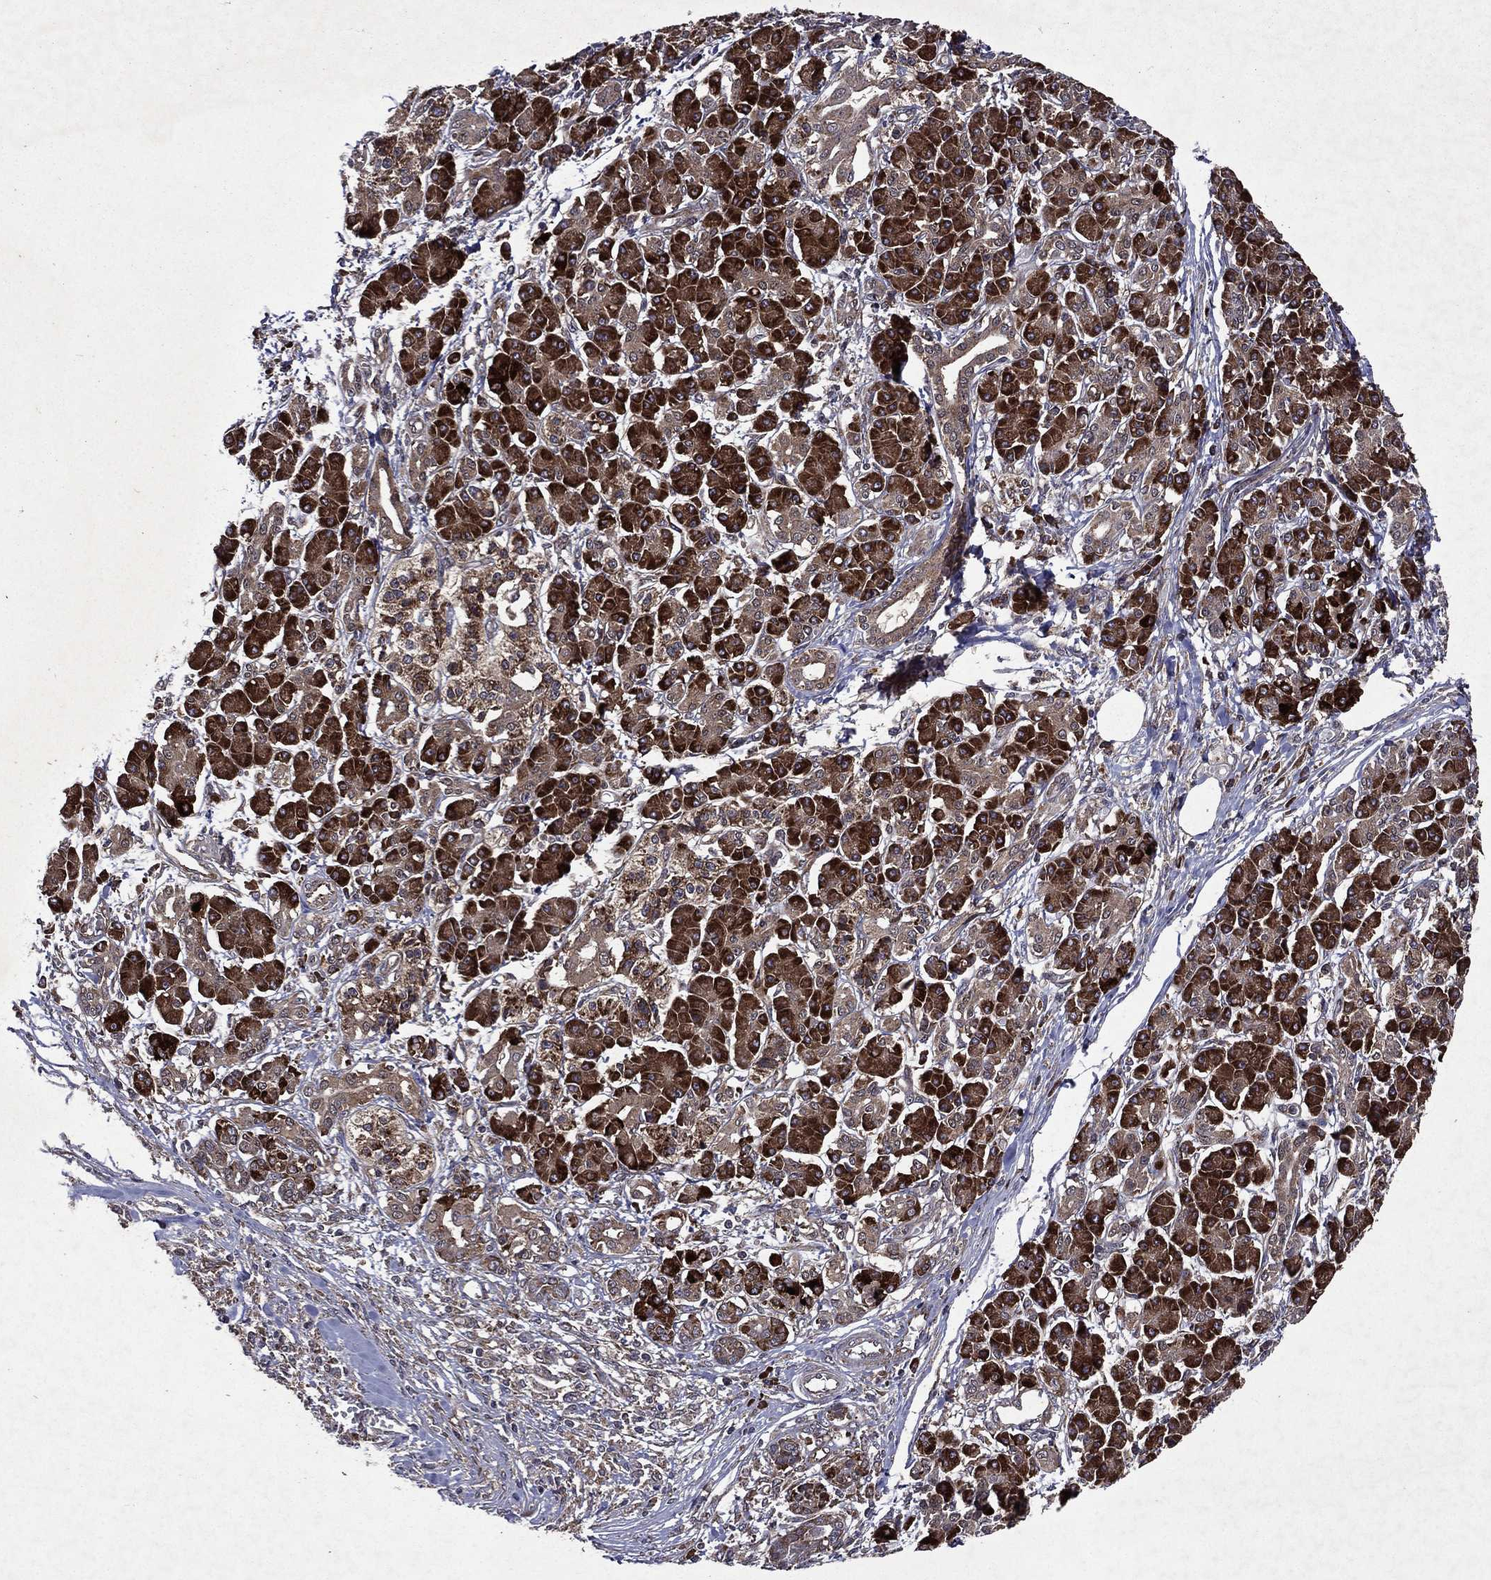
{"staining": {"intensity": "strong", "quantity": "25%-75%", "location": "cytoplasmic/membranous"}, "tissue": "pancreatic cancer", "cell_type": "Tumor cells", "image_type": "cancer", "snomed": [{"axis": "morphology", "description": "Adenocarcinoma, NOS"}, {"axis": "topography", "description": "Pancreas"}], "caption": "IHC (DAB (3,3'-diaminobenzidine)) staining of human adenocarcinoma (pancreatic) reveals strong cytoplasmic/membranous protein staining in approximately 25%-75% of tumor cells. The protein is shown in brown color, while the nuclei are stained blue.", "gene": "EIF2B4", "patient": {"sex": "female", "age": 68}}